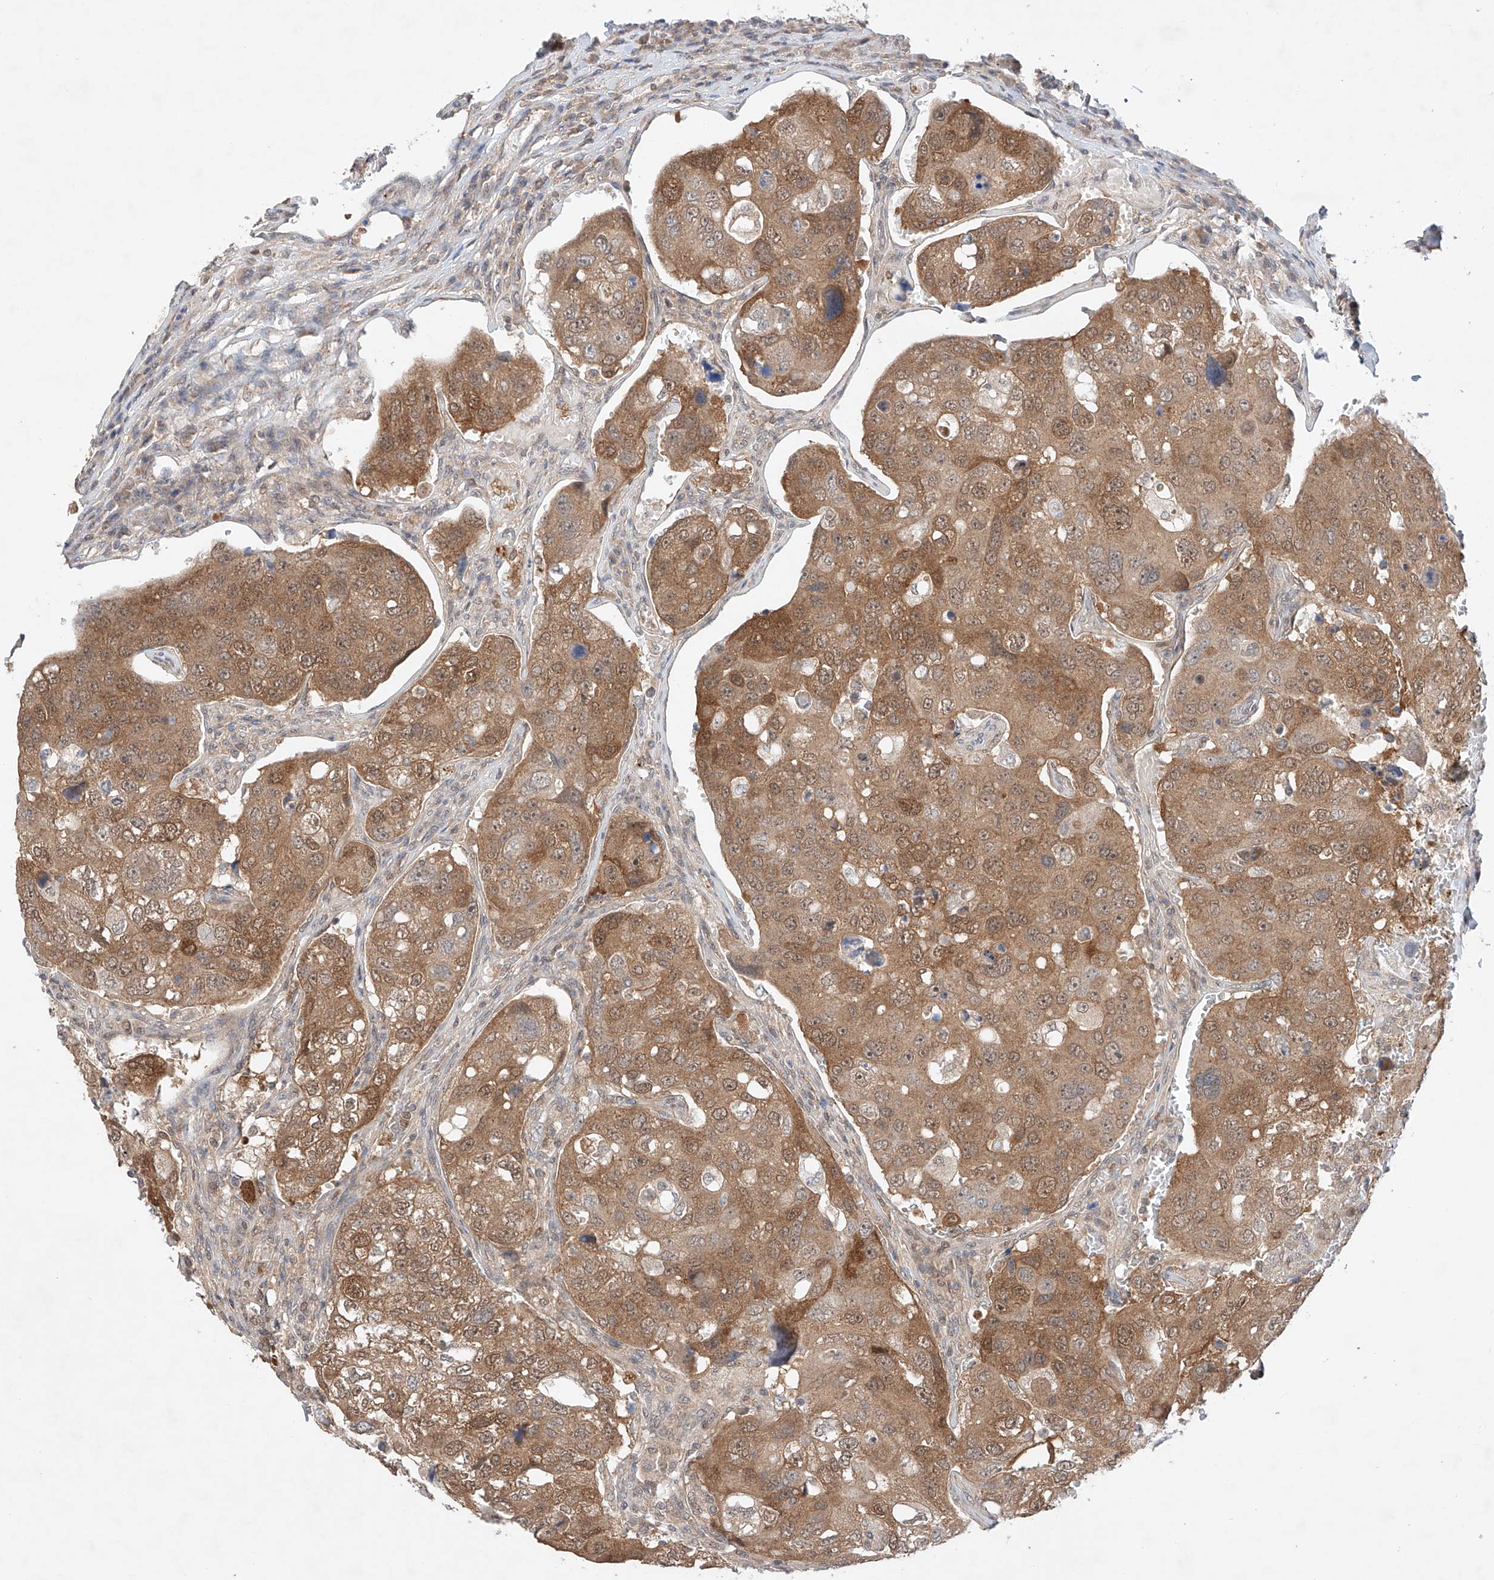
{"staining": {"intensity": "moderate", "quantity": ">75%", "location": "cytoplasmic/membranous"}, "tissue": "urothelial cancer", "cell_type": "Tumor cells", "image_type": "cancer", "snomed": [{"axis": "morphology", "description": "Urothelial carcinoma, High grade"}, {"axis": "topography", "description": "Lymph node"}, {"axis": "topography", "description": "Urinary bladder"}], "caption": "There is medium levels of moderate cytoplasmic/membranous staining in tumor cells of high-grade urothelial carcinoma, as demonstrated by immunohistochemical staining (brown color).", "gene": "TSR2", "patient": {"sex": "male", "age": 51}}